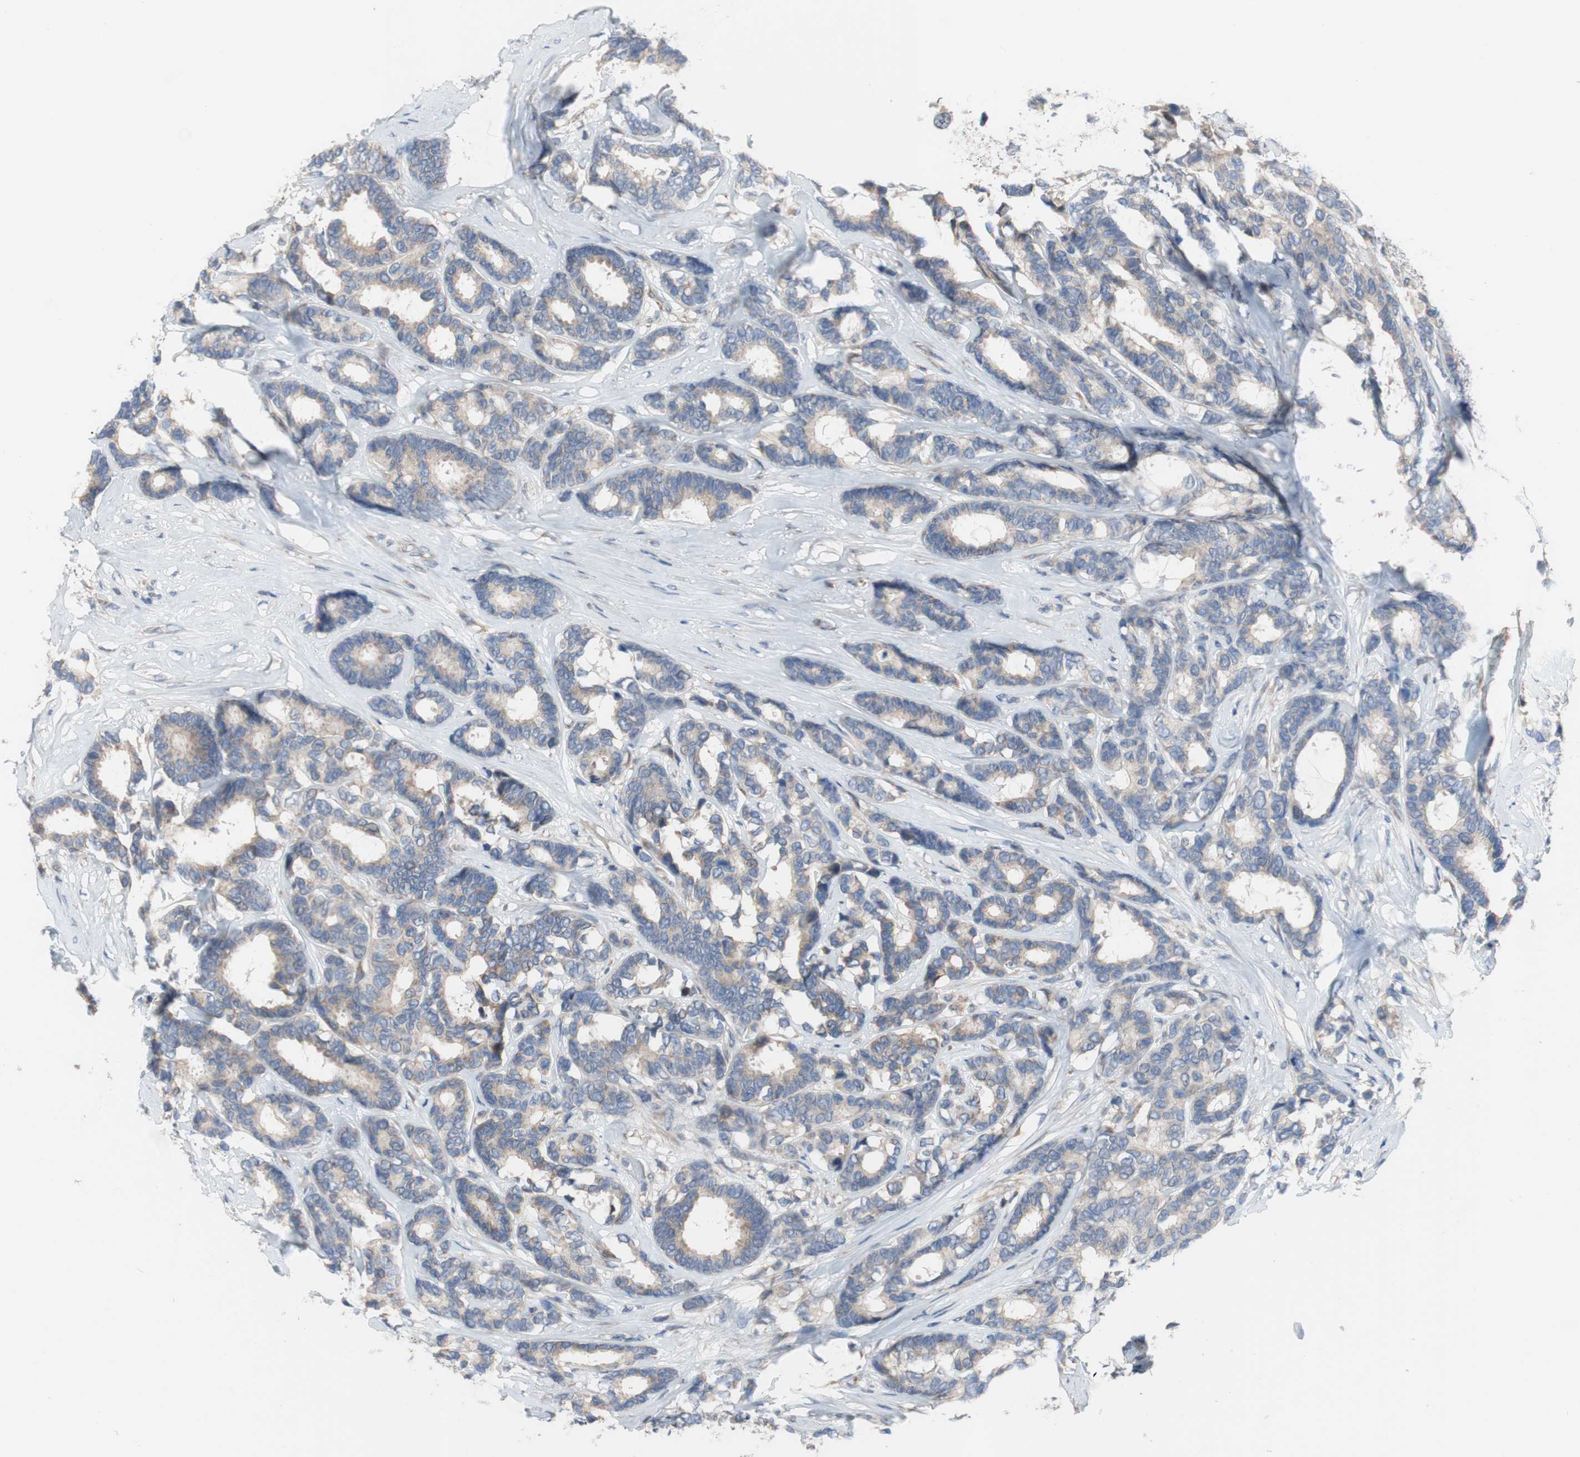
{"staining": {"intensity": "weak", "quantity": ">75%", "location": "cytoplasmic/membranous"}, "tissue": "breast cancer", "cell_type": "Tumor cells", "image_type": "cancer", "snomed": [{"axis": "morphology", "description": "Duct carcinoma"}, {"axis": "topography", "description": "Breast"}], "caption": "Breast cancer stained with a protein marker displays weak staining in tumor cells.", "gene": "TTC14", "patient": {"sex": "female", "age": 87}}